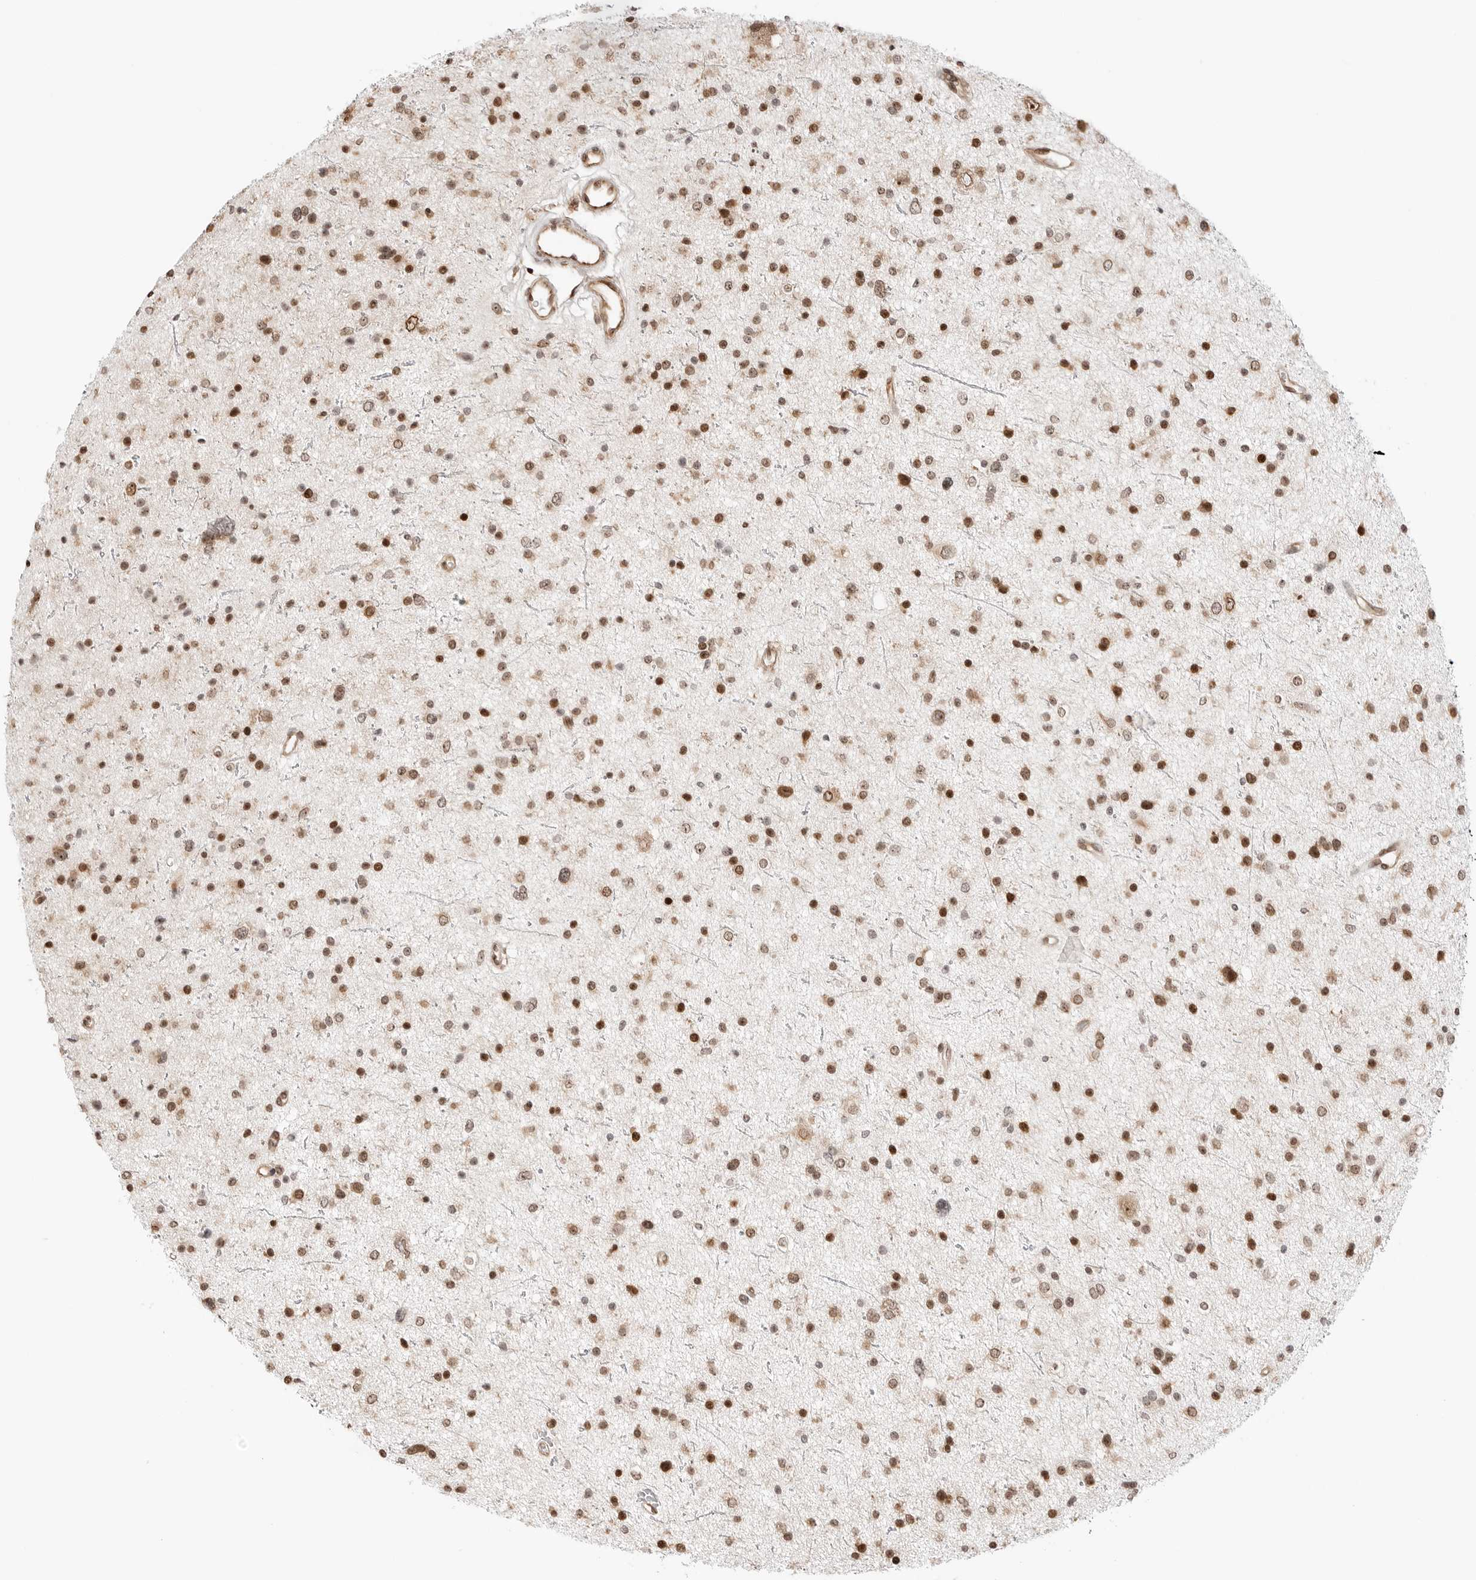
{"staining": {"intensity": "strong", "quantity": ">75%", "location": "nuclear"}, "tissue": "glioma", "cell_type": "Tumor cells", "image_type": "cancer", "snomed": [{"axis": "morphology", "description": "Glioma, malignant, Low grade"}, {"axis": "topography", "description": "Brain"}], "caption": "Protein staining shows strong nuclear positivity in approximately >75% of tumor cells in malignant glioma (low-grade). Using DAB (3,3'-diaminobenzidine) (brown) and hematoxylin (blue) stains, captured at high magnification using brightfield microscopy.", "gene": "FKBP14", "patient": {"sex": "female", "age": 37}}